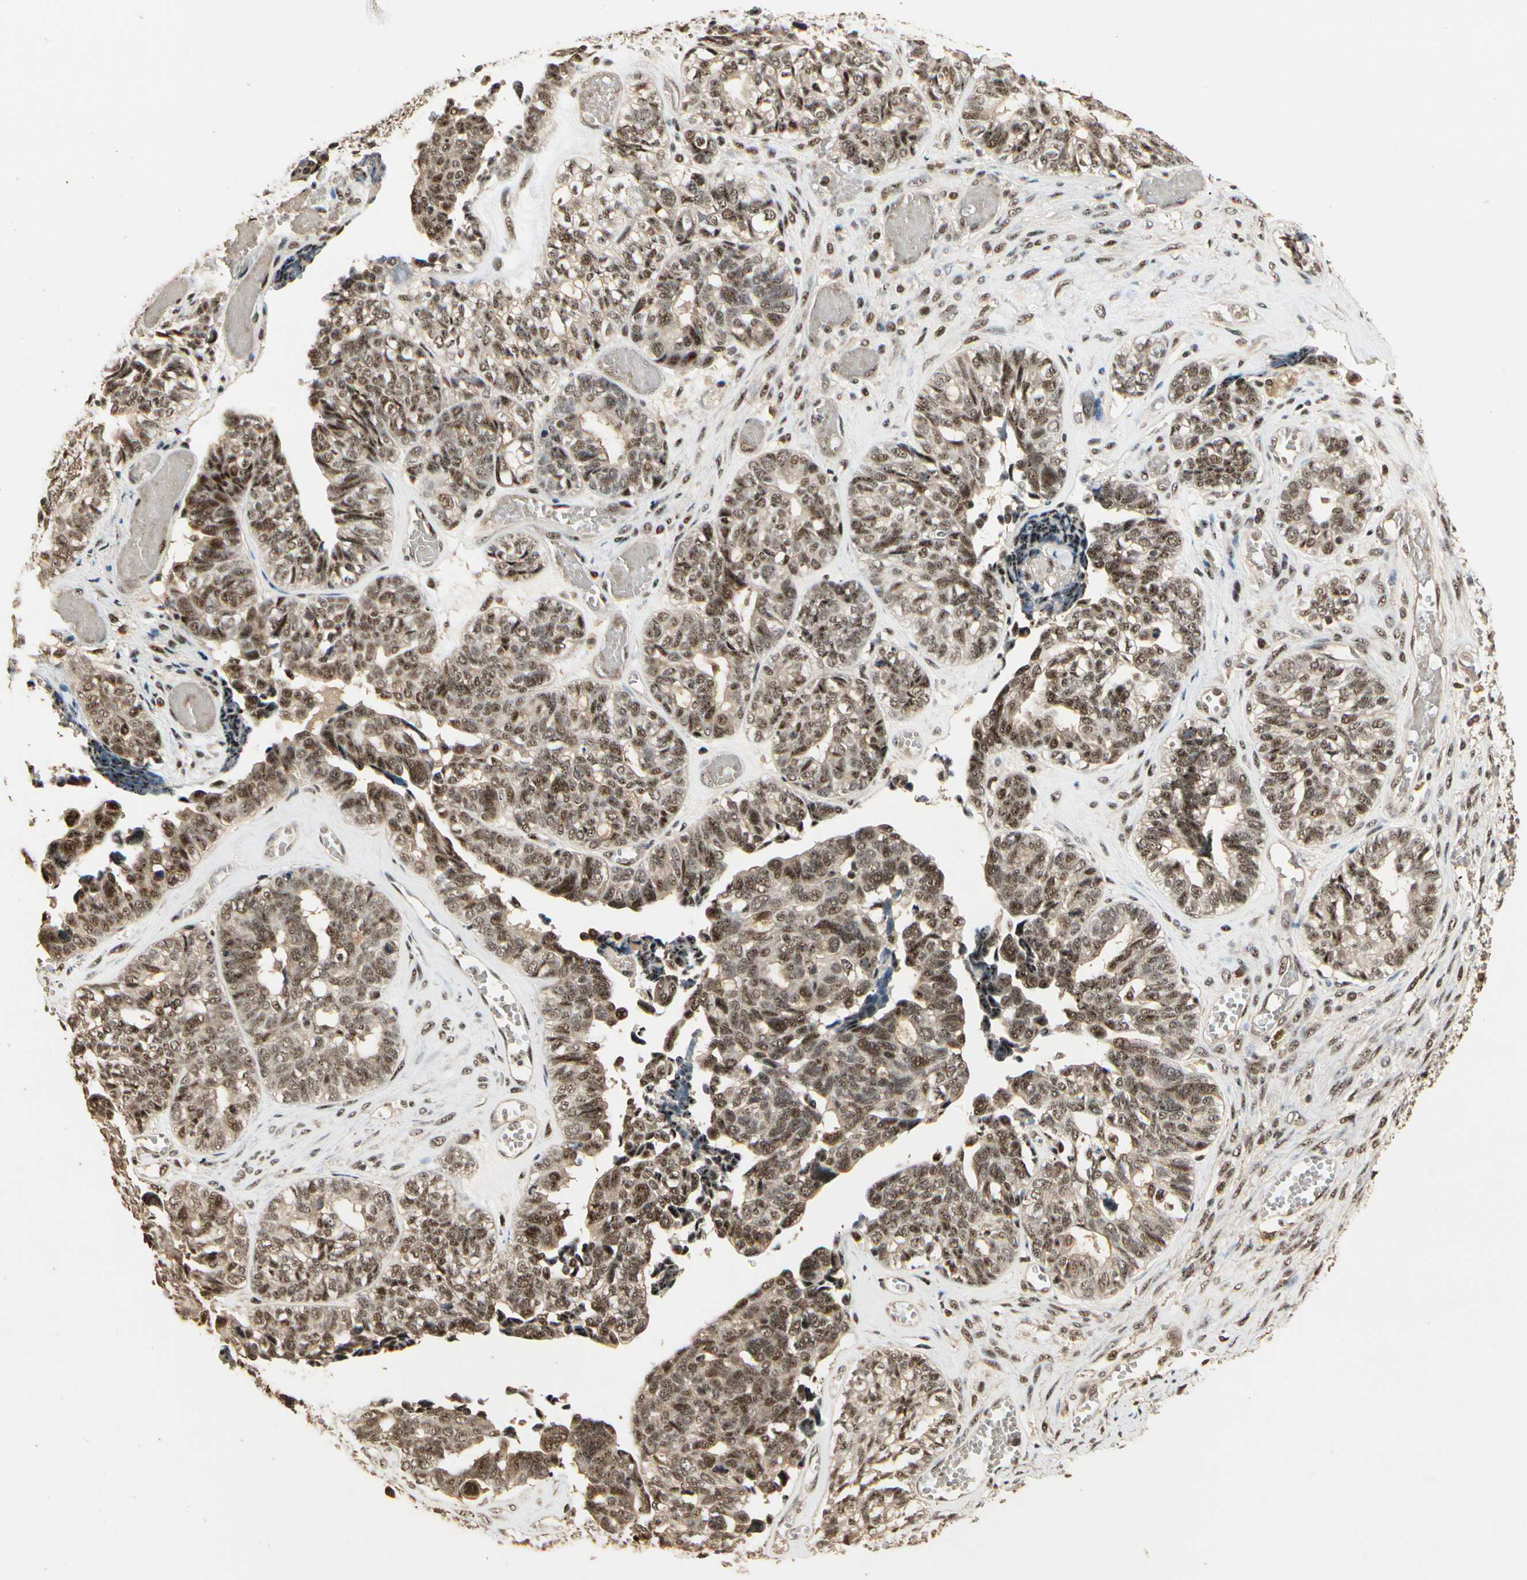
{"staining": {"intensity": "moderate", "quantity": ">75%", "location": "nuclear"}, "tissue": "ovarian cancer", "cell_type": "Tumor cells", "image_type": "cancer", "snomed": [{"axis": "morphology", "description": "Cystadenocarcinoma, serous, NOS"}, {"axis": "topography", "description": "Ovary"}], "caption": "Tumor cells reveal medium levels of moderate nuclear expression in about >75% of cells in human ovarian cancer (serous cystadenocarcinoma).", "gene": "RBM25", "patient": {"sex": "female", "age": 79}}